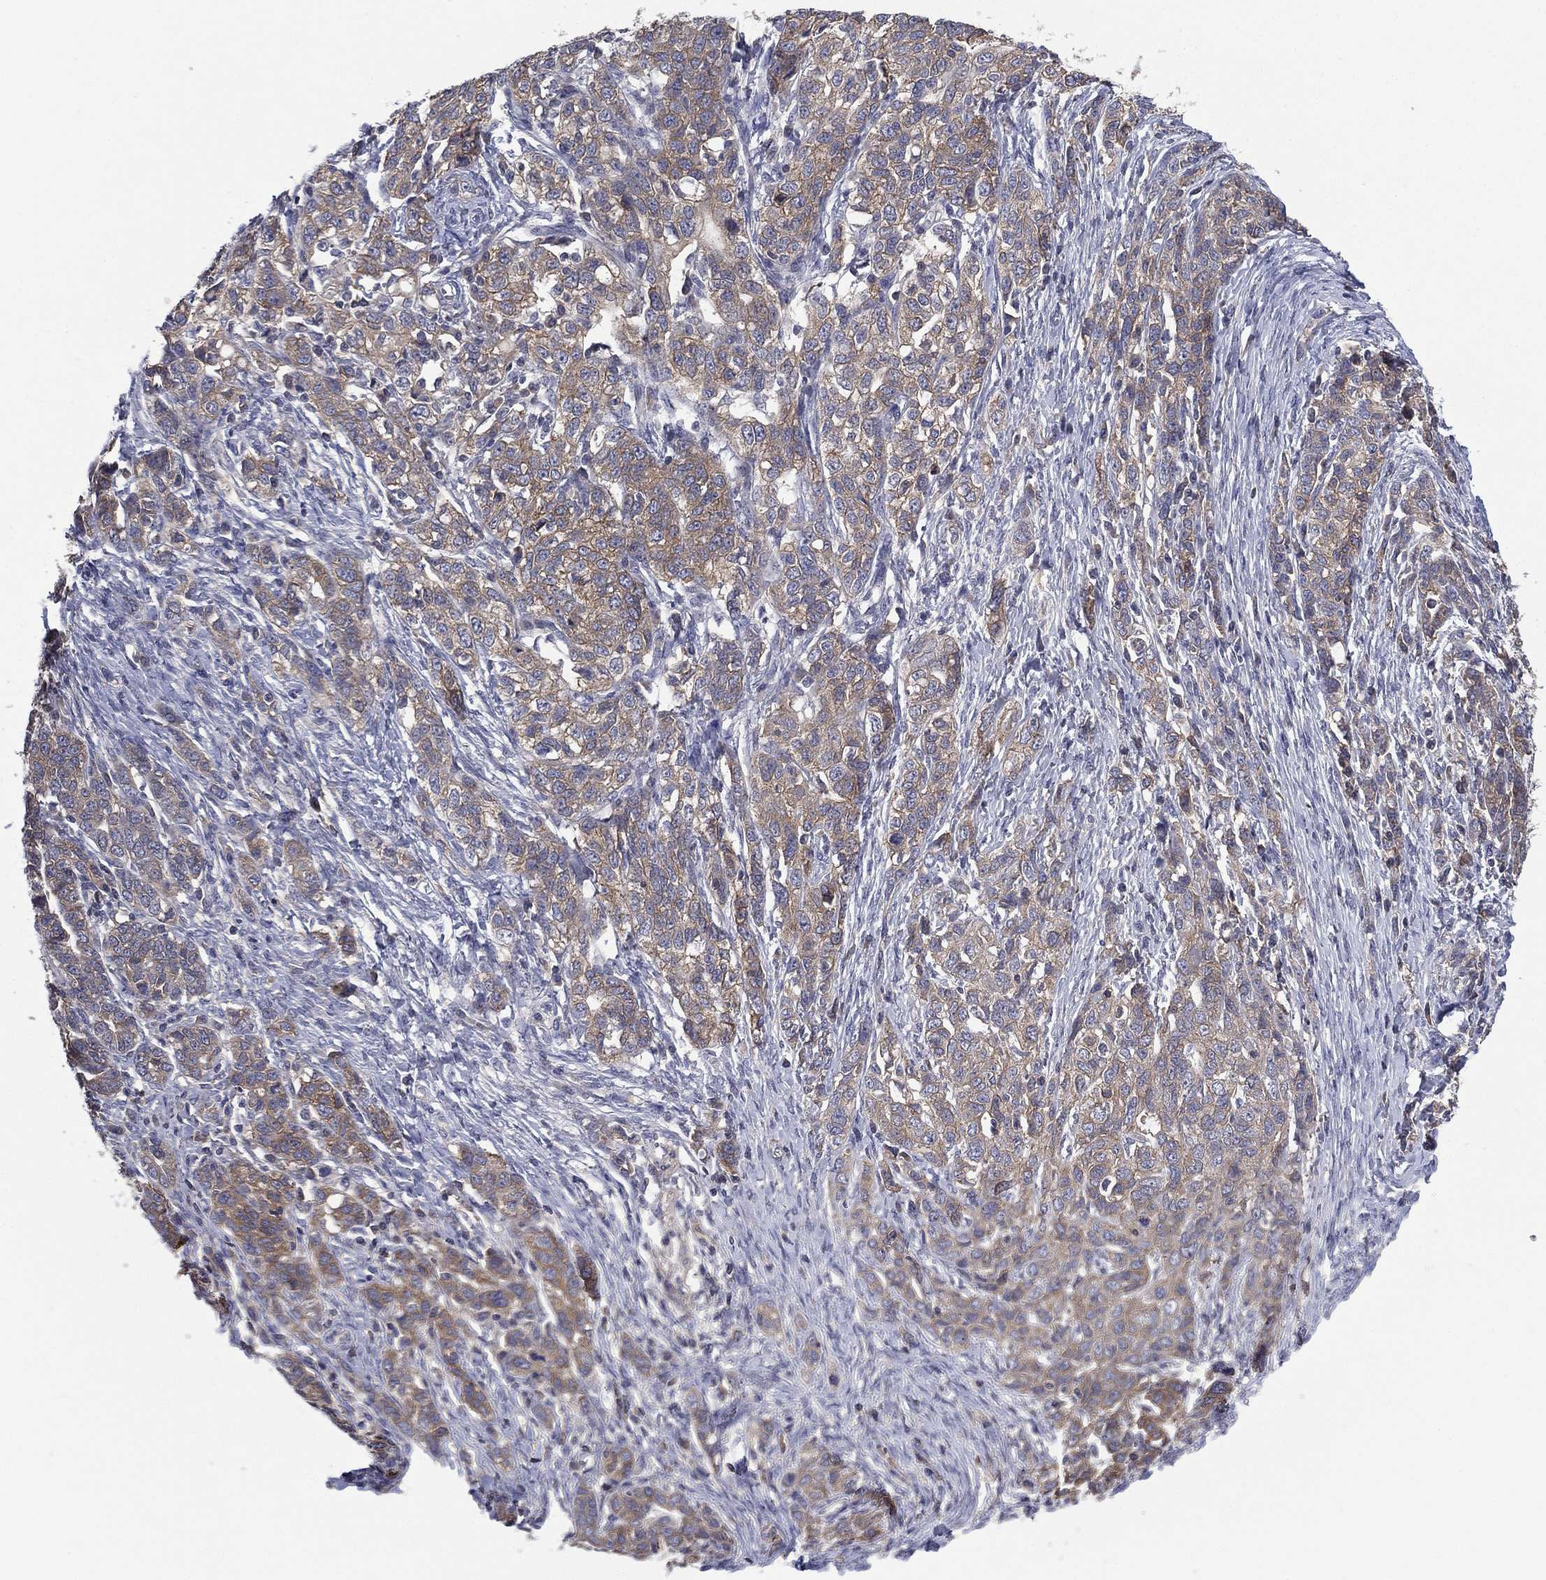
{"staining": {"intensity": "weak", "quantity": "25%-75%", "location": "cytoplasmic/membranous"}, "tissue": "ovarian cancer", "cell_type": "Tumor cells", "image_type": "cancer", "snomed": [{"axis": "morphology", "description": "Cystadenocarcinoma, serous, NOS"}, {"axis": "topography", "description": "Ovary"}], "caption": "A photomicrograph of ovarian serous cystadenocarcinoma stained for a protein displays weak cytoplasmic/membranous brown staining in tumor cells.", "gene": "MPP7", "patient": {"sex": "female", "age": 71}}